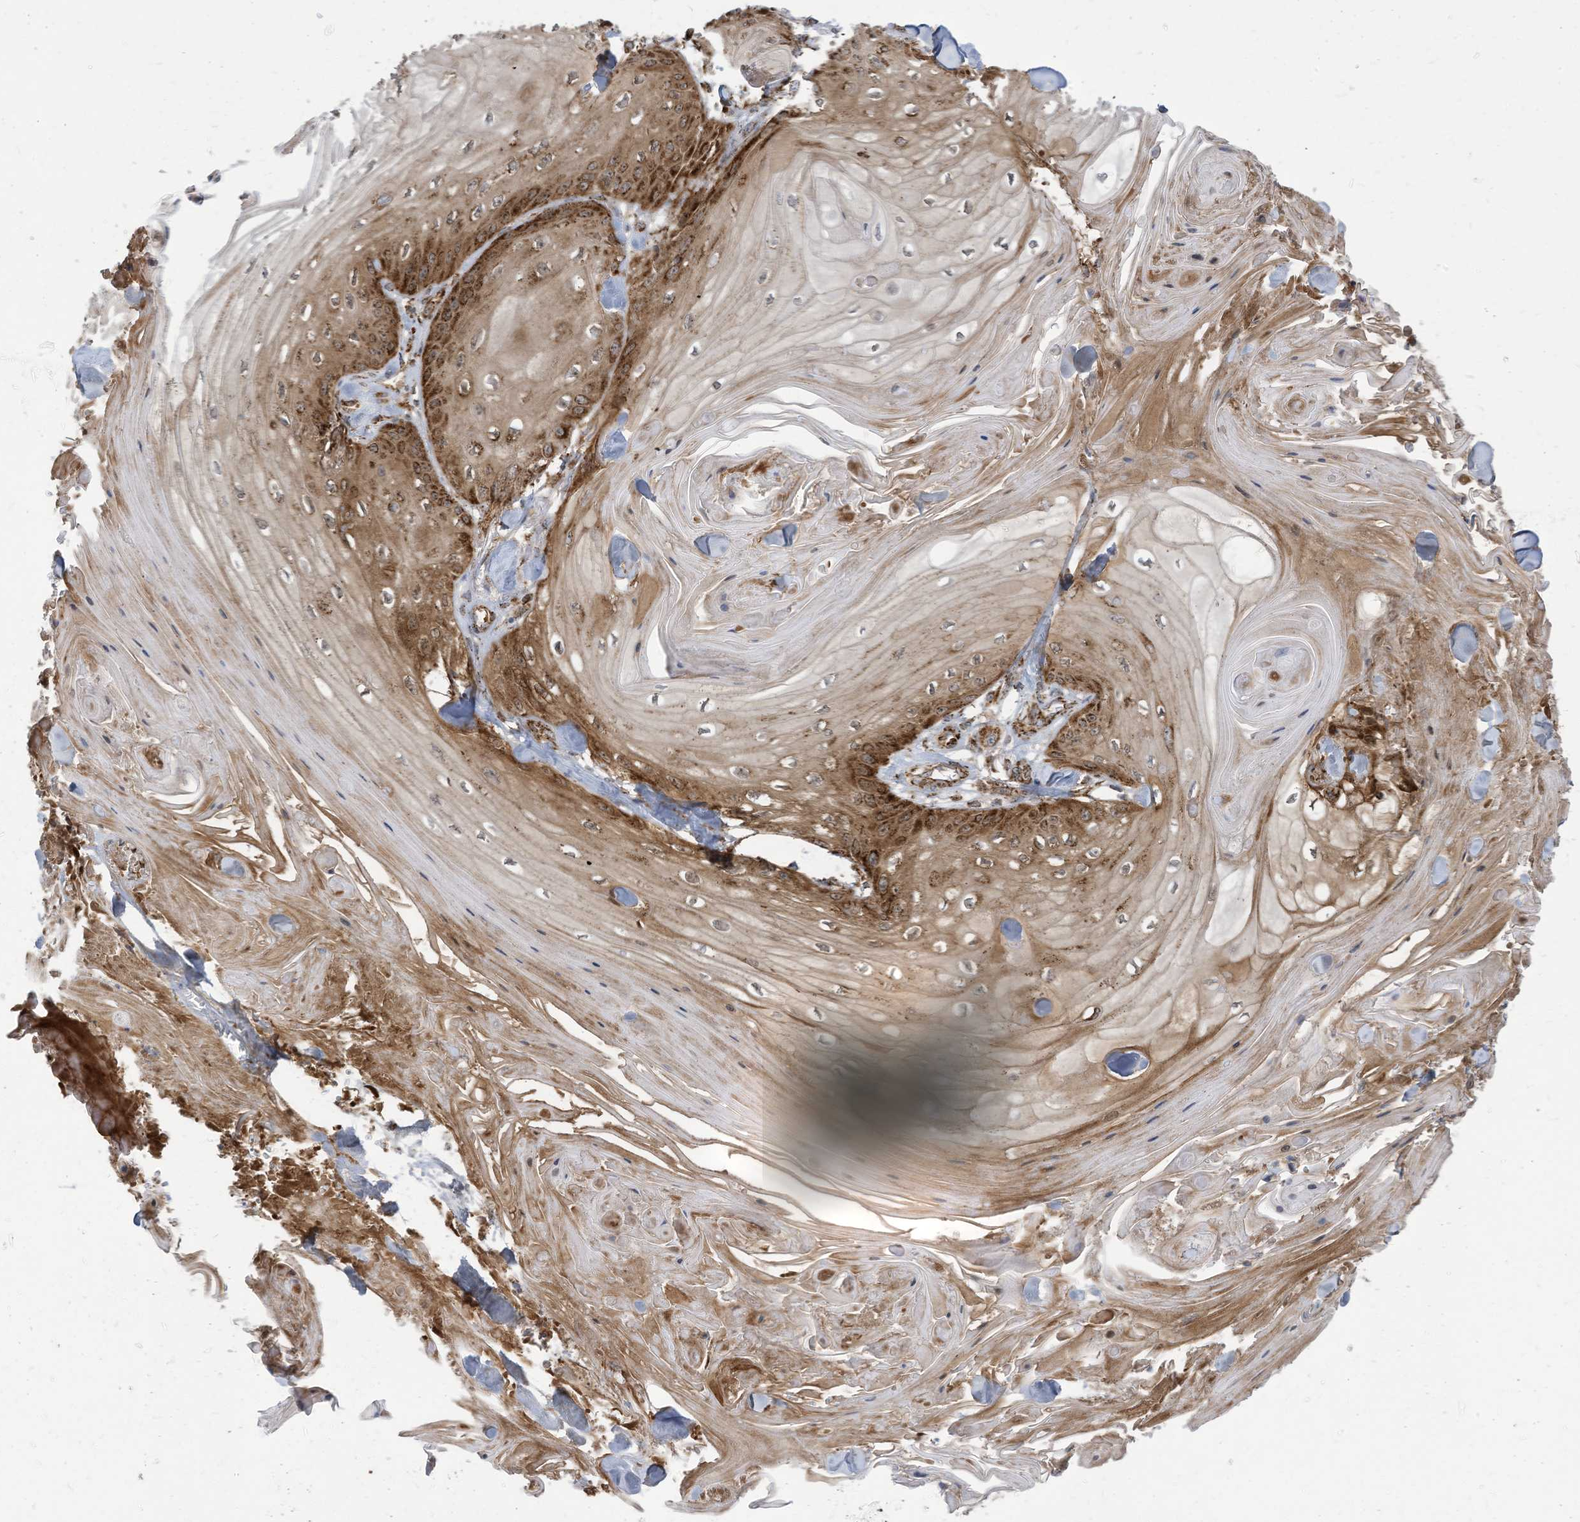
{"staining": {"intensity": "strong", "quantity": ">75%", "location": "cytoplasmic/membranous"}, "tissue": "skin cancer", "cell_type": "Tumor cells", "image_type": "cancer", "snomed": [{"axis": "morphology", "description": "Squamous cell carcinoma, NOS"}, {"axis": "topography", "description": "Skin"}], "caption": "Human squamous cell carcinoma (skin) stained for a protein (brown) reveals strong cytoplasmic/membranous positive positivity in about >75% of tumor cells.", "gene": "COX10", "patient": {"sex": "male", "age": 74}}